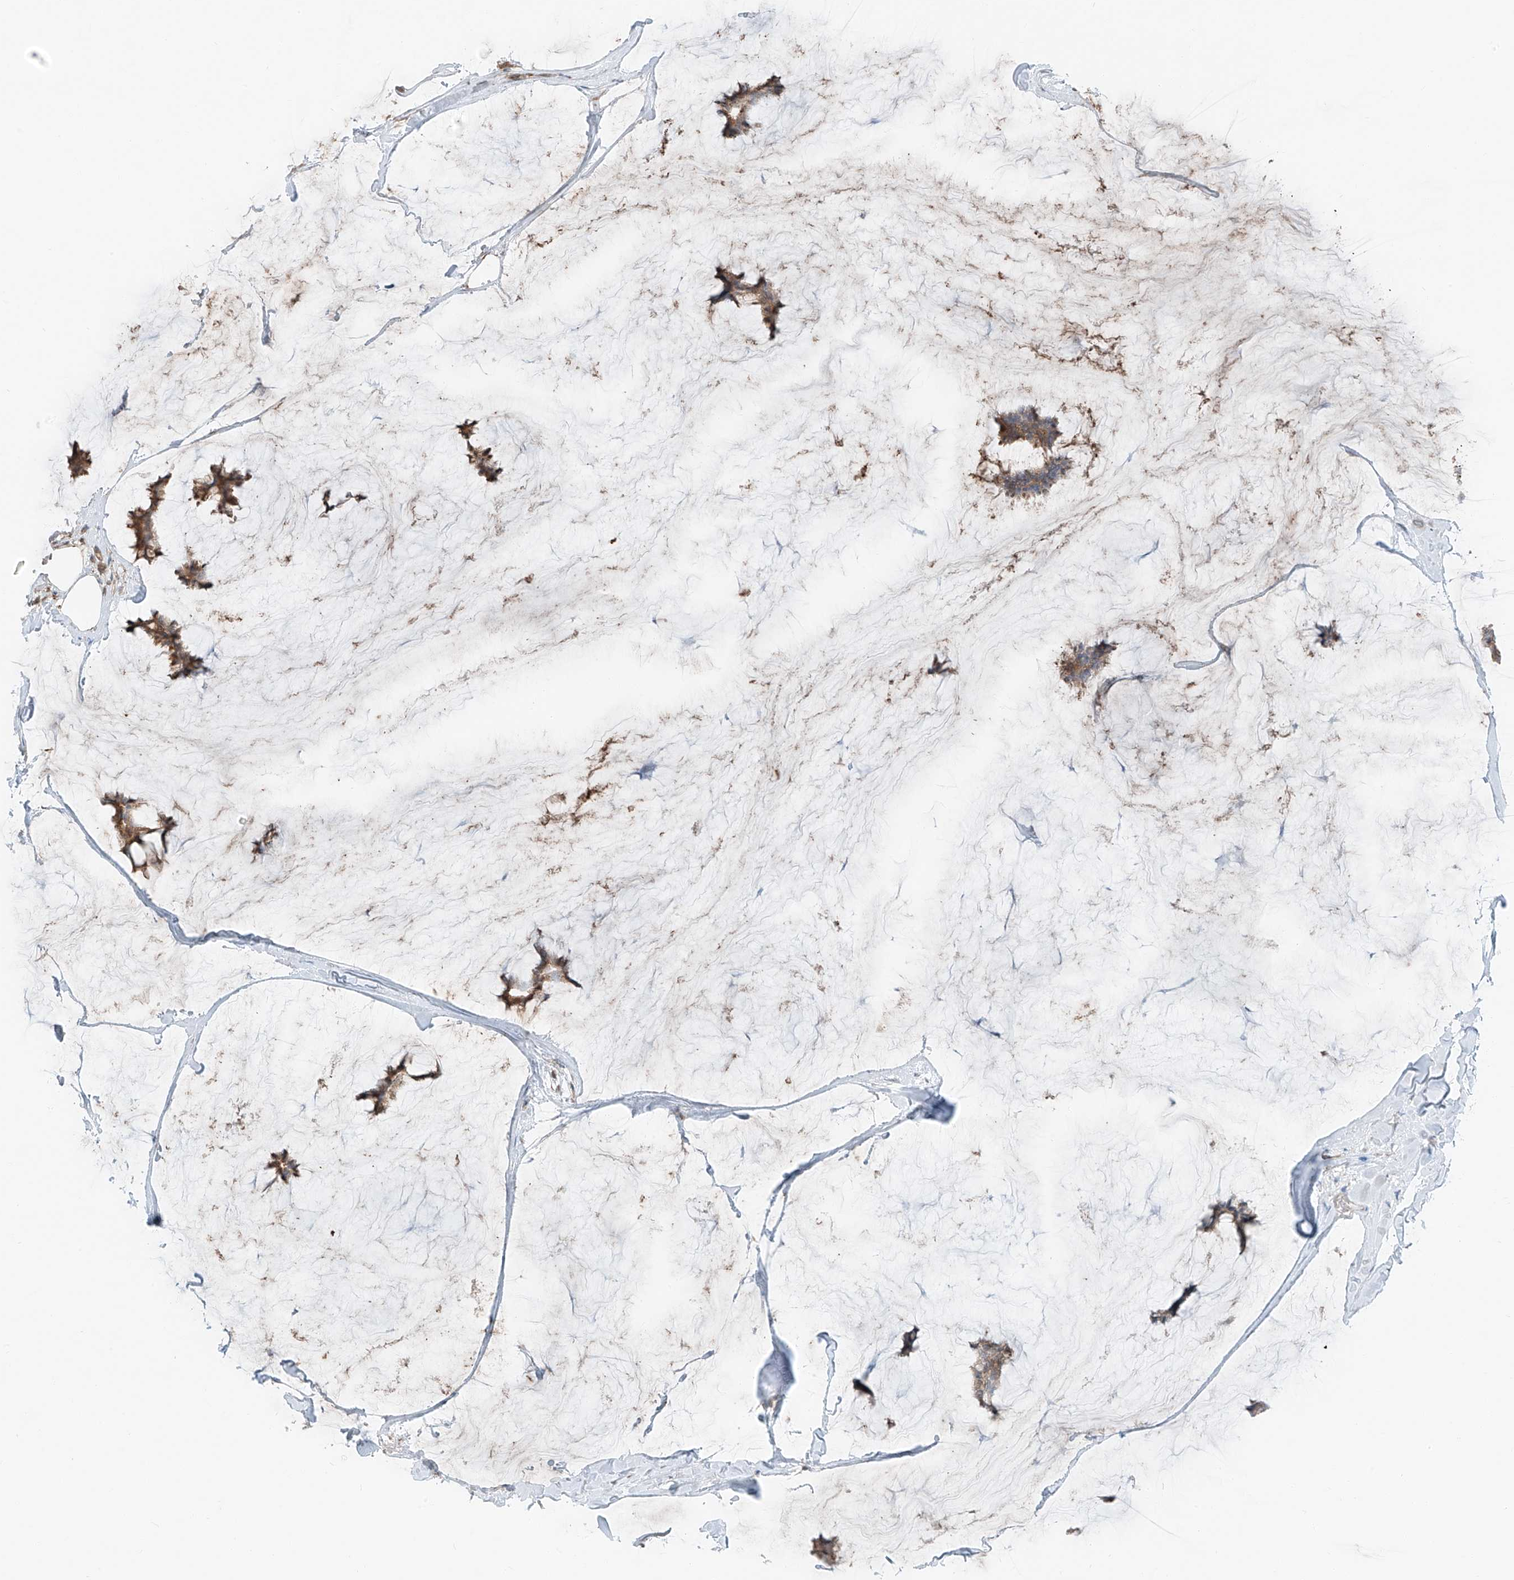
{"staining": {"intensity": "moderate", "quantity": "25%-75%", "location": "cytoplasmic/membranous"}, "tissue": "breast cancer", "cell_type": "Tumor cells", "image_type": "cancer", "snomed": [{"axis": "morphology", "description": "Duct carcinoma"}, {"axis": "topography", "description": "Breast"}], "caption": "Human breast invasive ductal carcinoma stained with a protein marker demonstrates moderate staining in tumor cells.", "gene": "CEP162", "patient": {"sex": "female", "age": 93}}